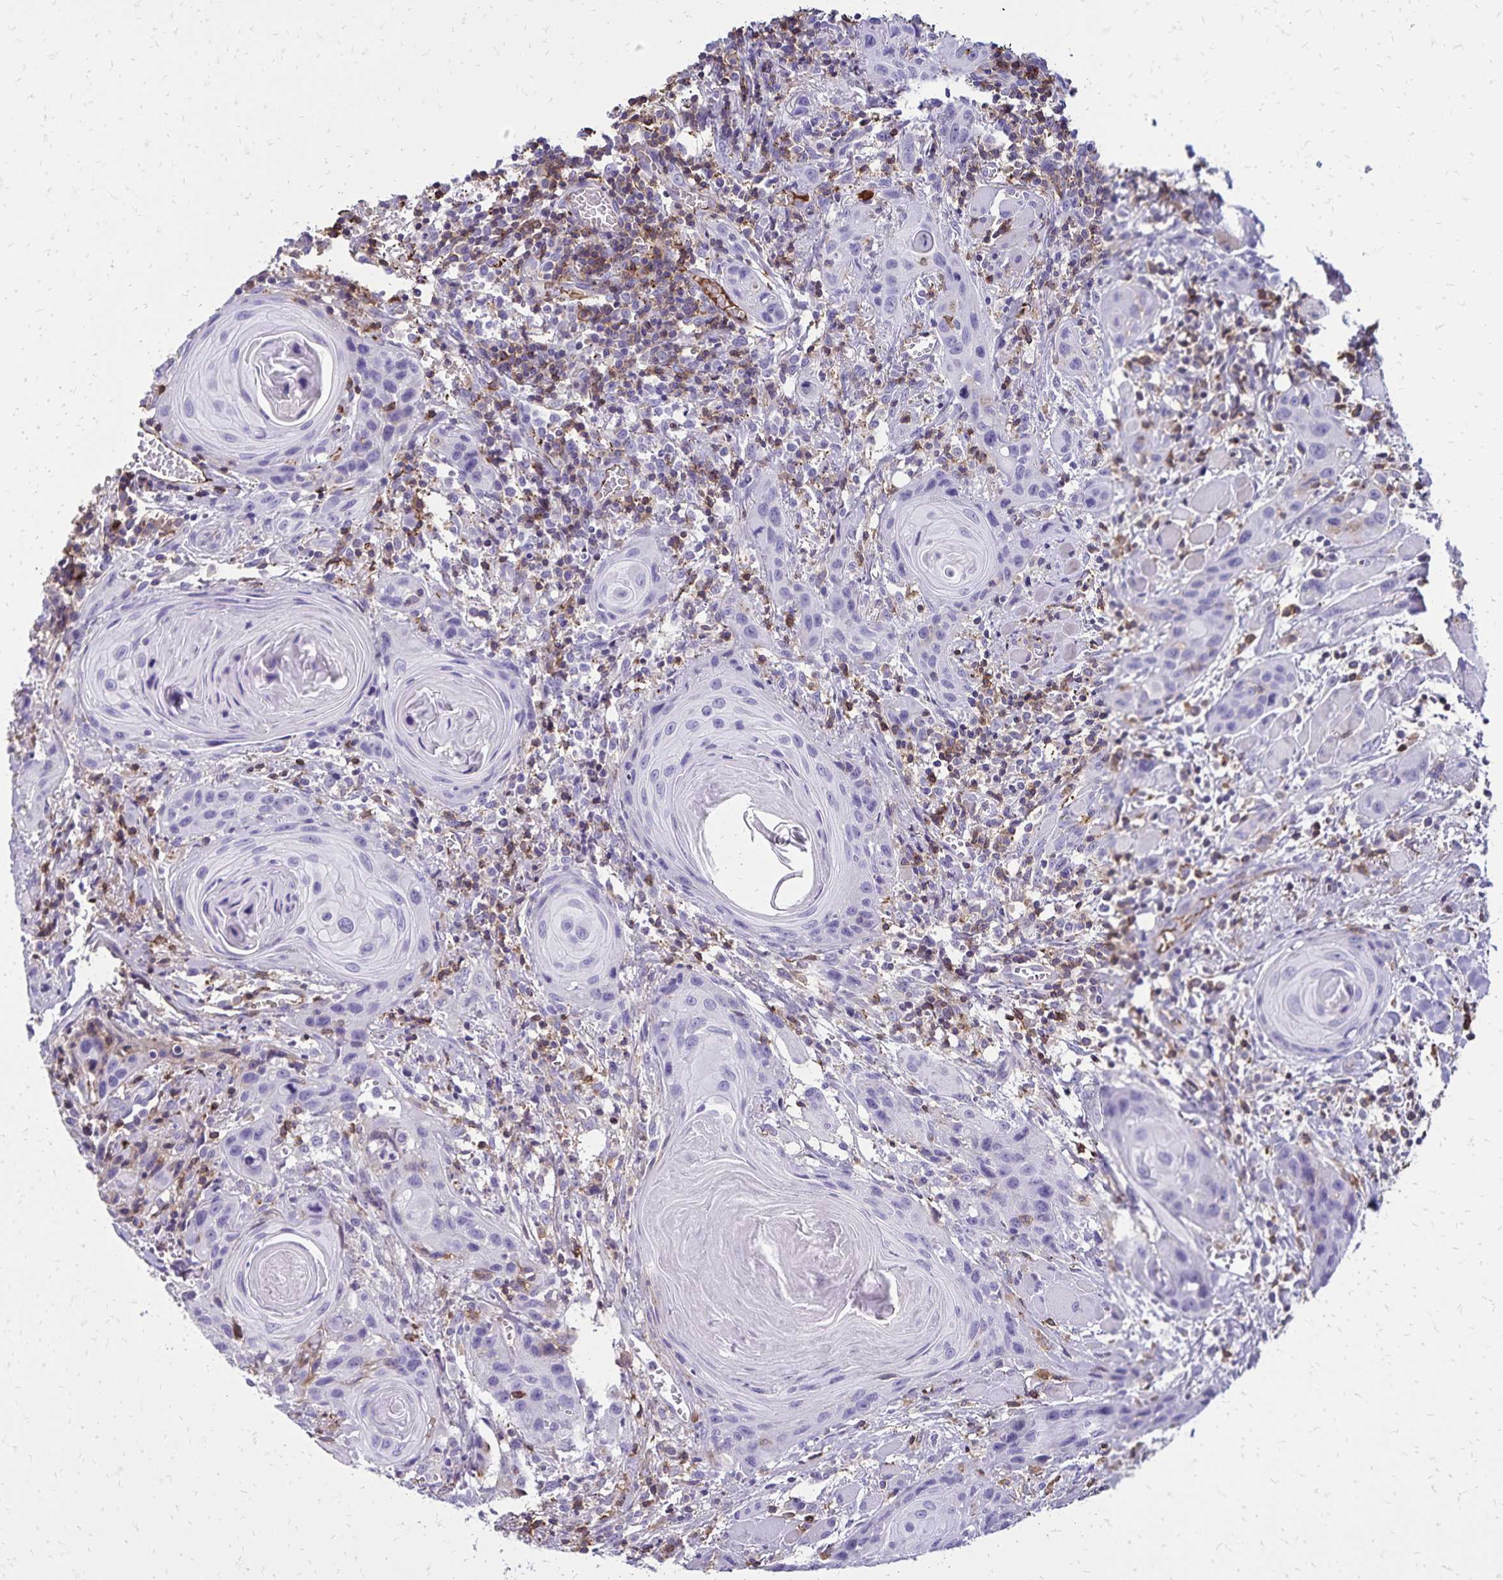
{"staining": {"intensity": "negative", "quantity": "none", "location": "none"}, "tissue": "head and neck cancer", "cell_type": "Tumor cells", "image_type": "cancer", "snomed": [{"axis": "morphology", "description": "Squamous cell carcinoma, NOS"}, {"axis": "topography", "description": "Oral tissue"}, {"axis": "topography", "description": "Head-Neck"}], "caption": "An IHC image of head and neck cancer is shown. There is no staining in tumor cells of head and neck cancer. (DAB (3,3'-diaminobenzidine) immunohistochemistry (IHC) with hematoxylin counter stain).", "gene": "CD27", "patient": {"sex": "male", "age": 58}}